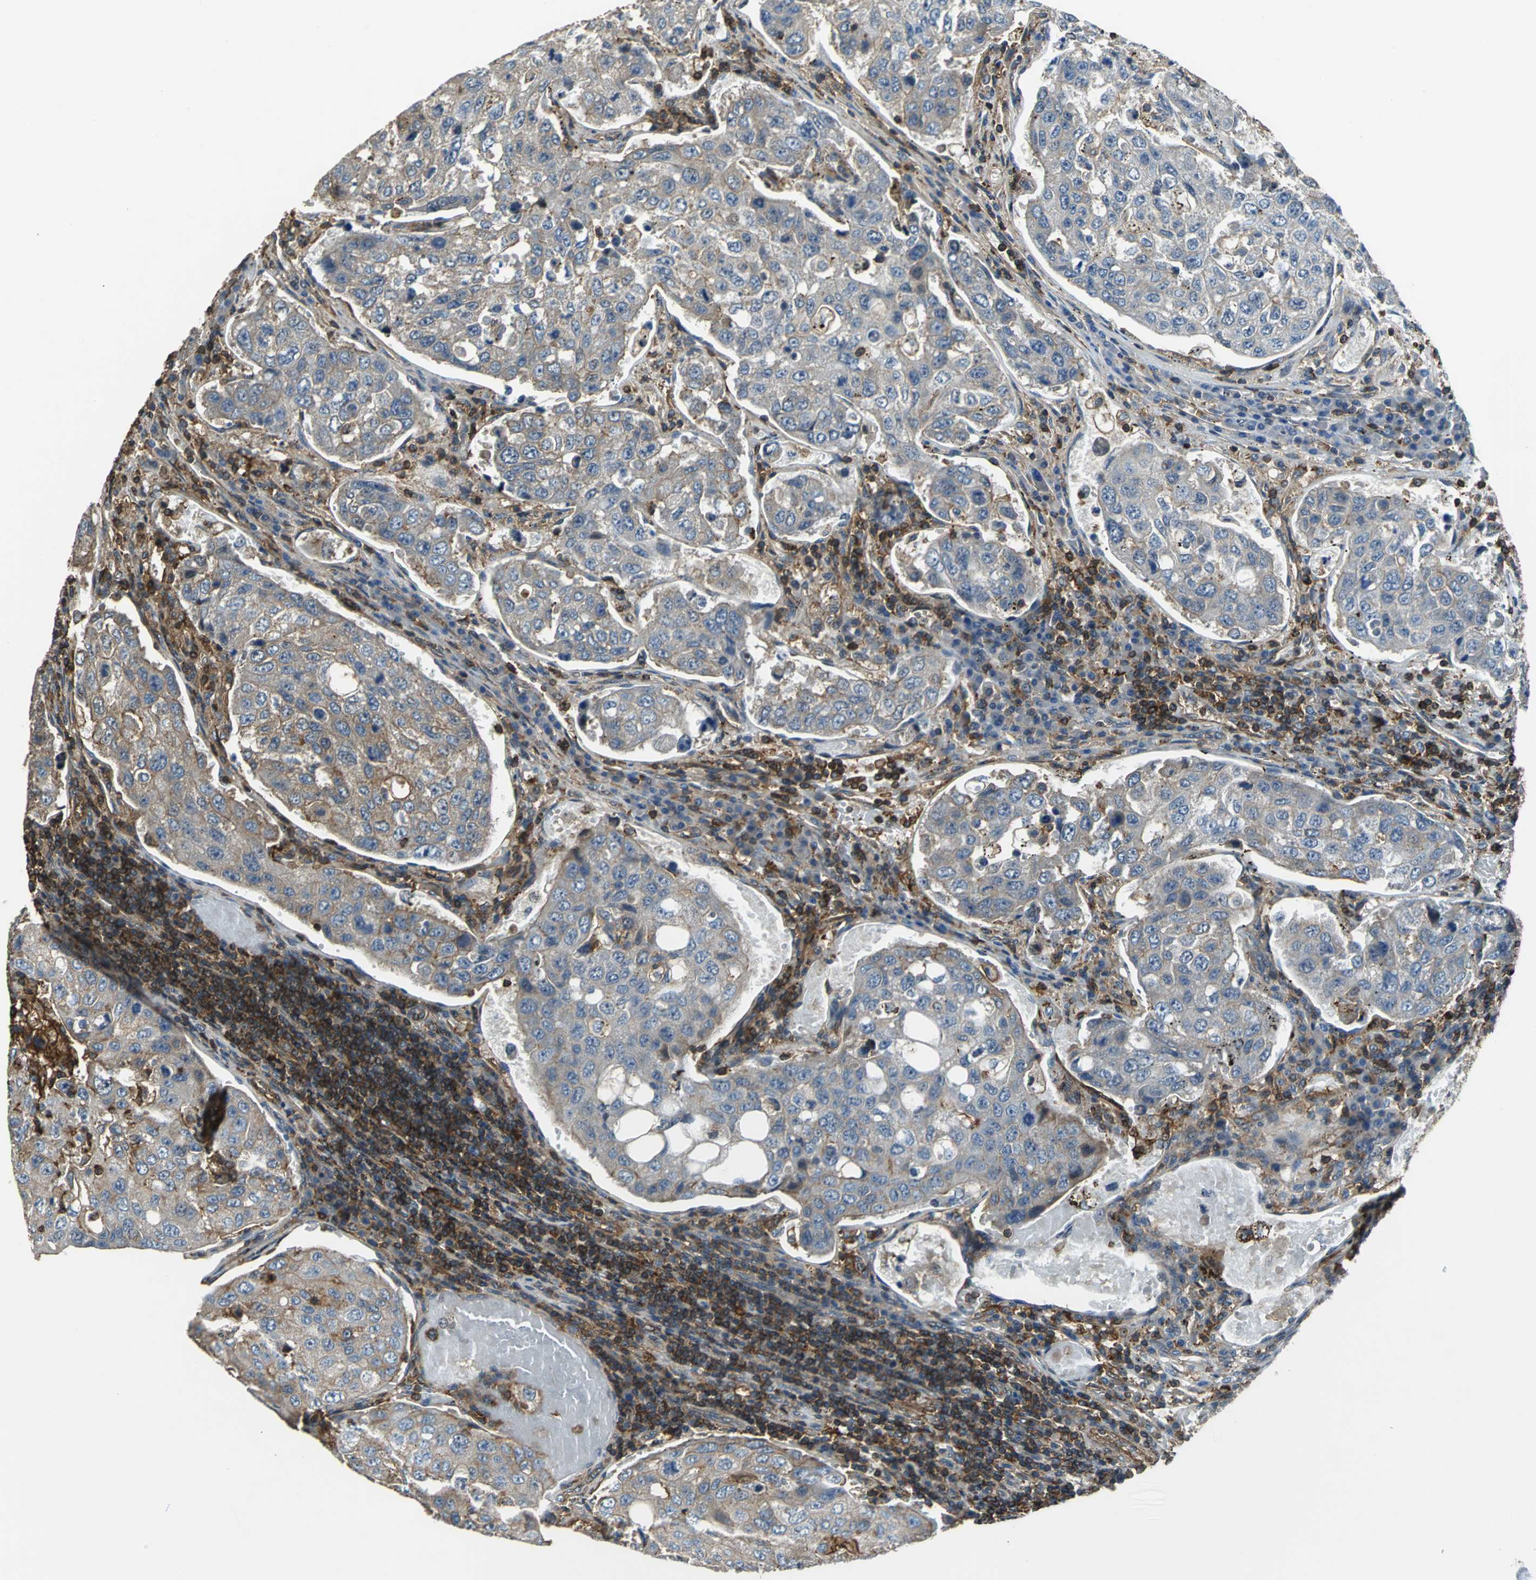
{"staining": {"intensity": "moderate", "quantity": "25%-75%", "location": "cytoplasmic/membranous"}, "tissue": "urothelial cancer", "cell_type": "Tumor cells", "image_type": "cancer", "snomed": [{"axis": "morphology", "description": "Urothelial carcinoma, High grade"}, {"axis": "topography", "description": "Lymph node"}, {"axis": "topography", "description": "Urinary bladder"}], "caption": "DAB (3,3'-diaminobenzidine) immunohistochemical staining of urothelial carcinoma (high-grade) reveals moderate cytoplasmic/membranous protein positivity in about 25%-75% of tumor cells.", "gene": "PARVA", "patient": {"sex": "male", "age": 51}}